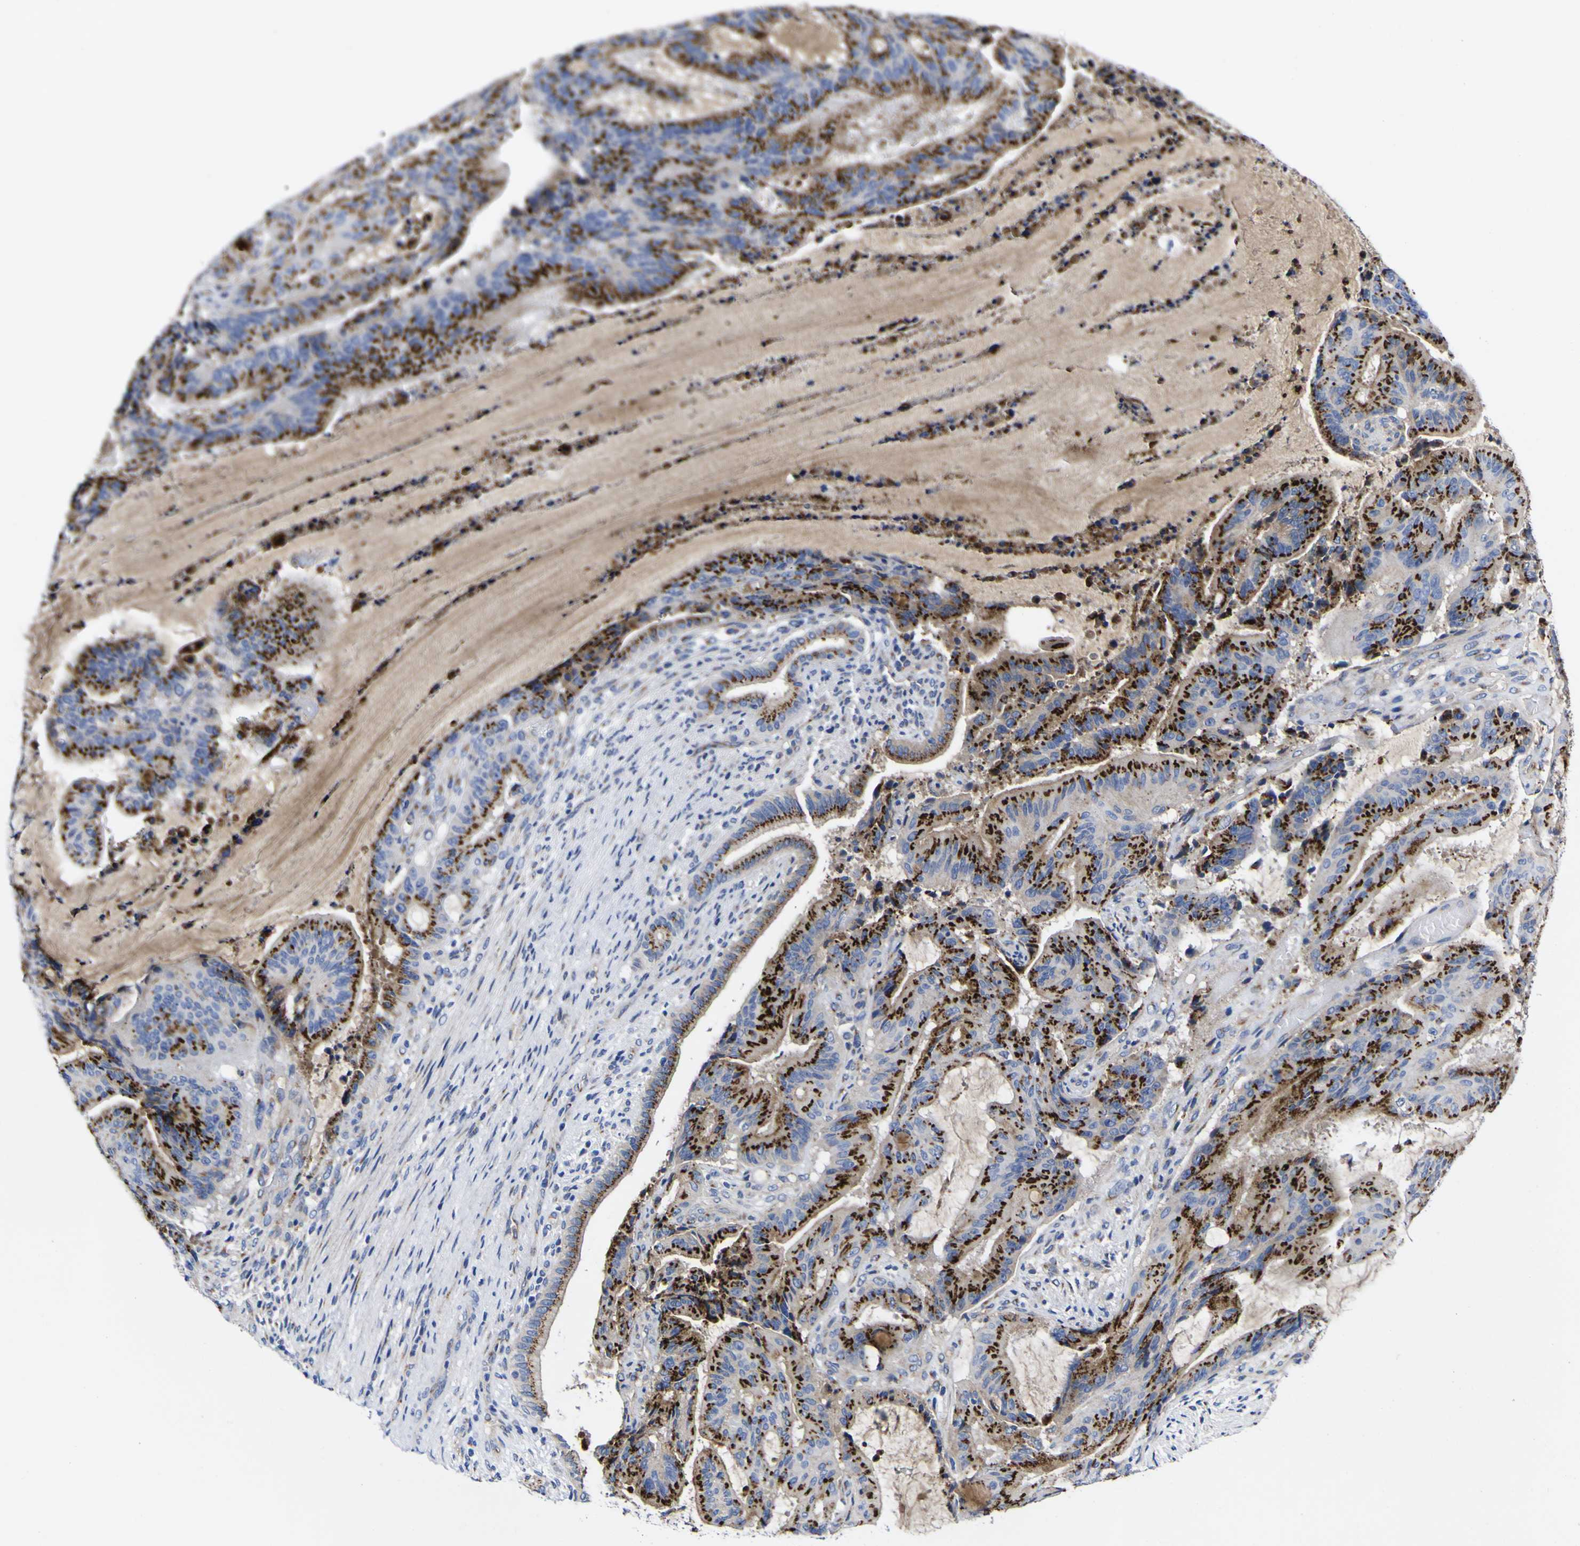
{"staining": {"intensity": "strong", "quantity": ">75%", "location": "cytoplasmic/membranous"}, "tissue": "liver cancer", "cell_type": "Tumor cells", "image_type": "cancer", "snomed": [{"axis": "morphology", "description": "Cholangiocarcinoma"}, {"axis": "topography", "description": "Liver"}], "caption": "Cholangiocarcinoma (liver) stained with a protein marker shows strong staining in tumor cells.", "gene": "GOLM1", "patient": {"sex": "female", "age": 73}}